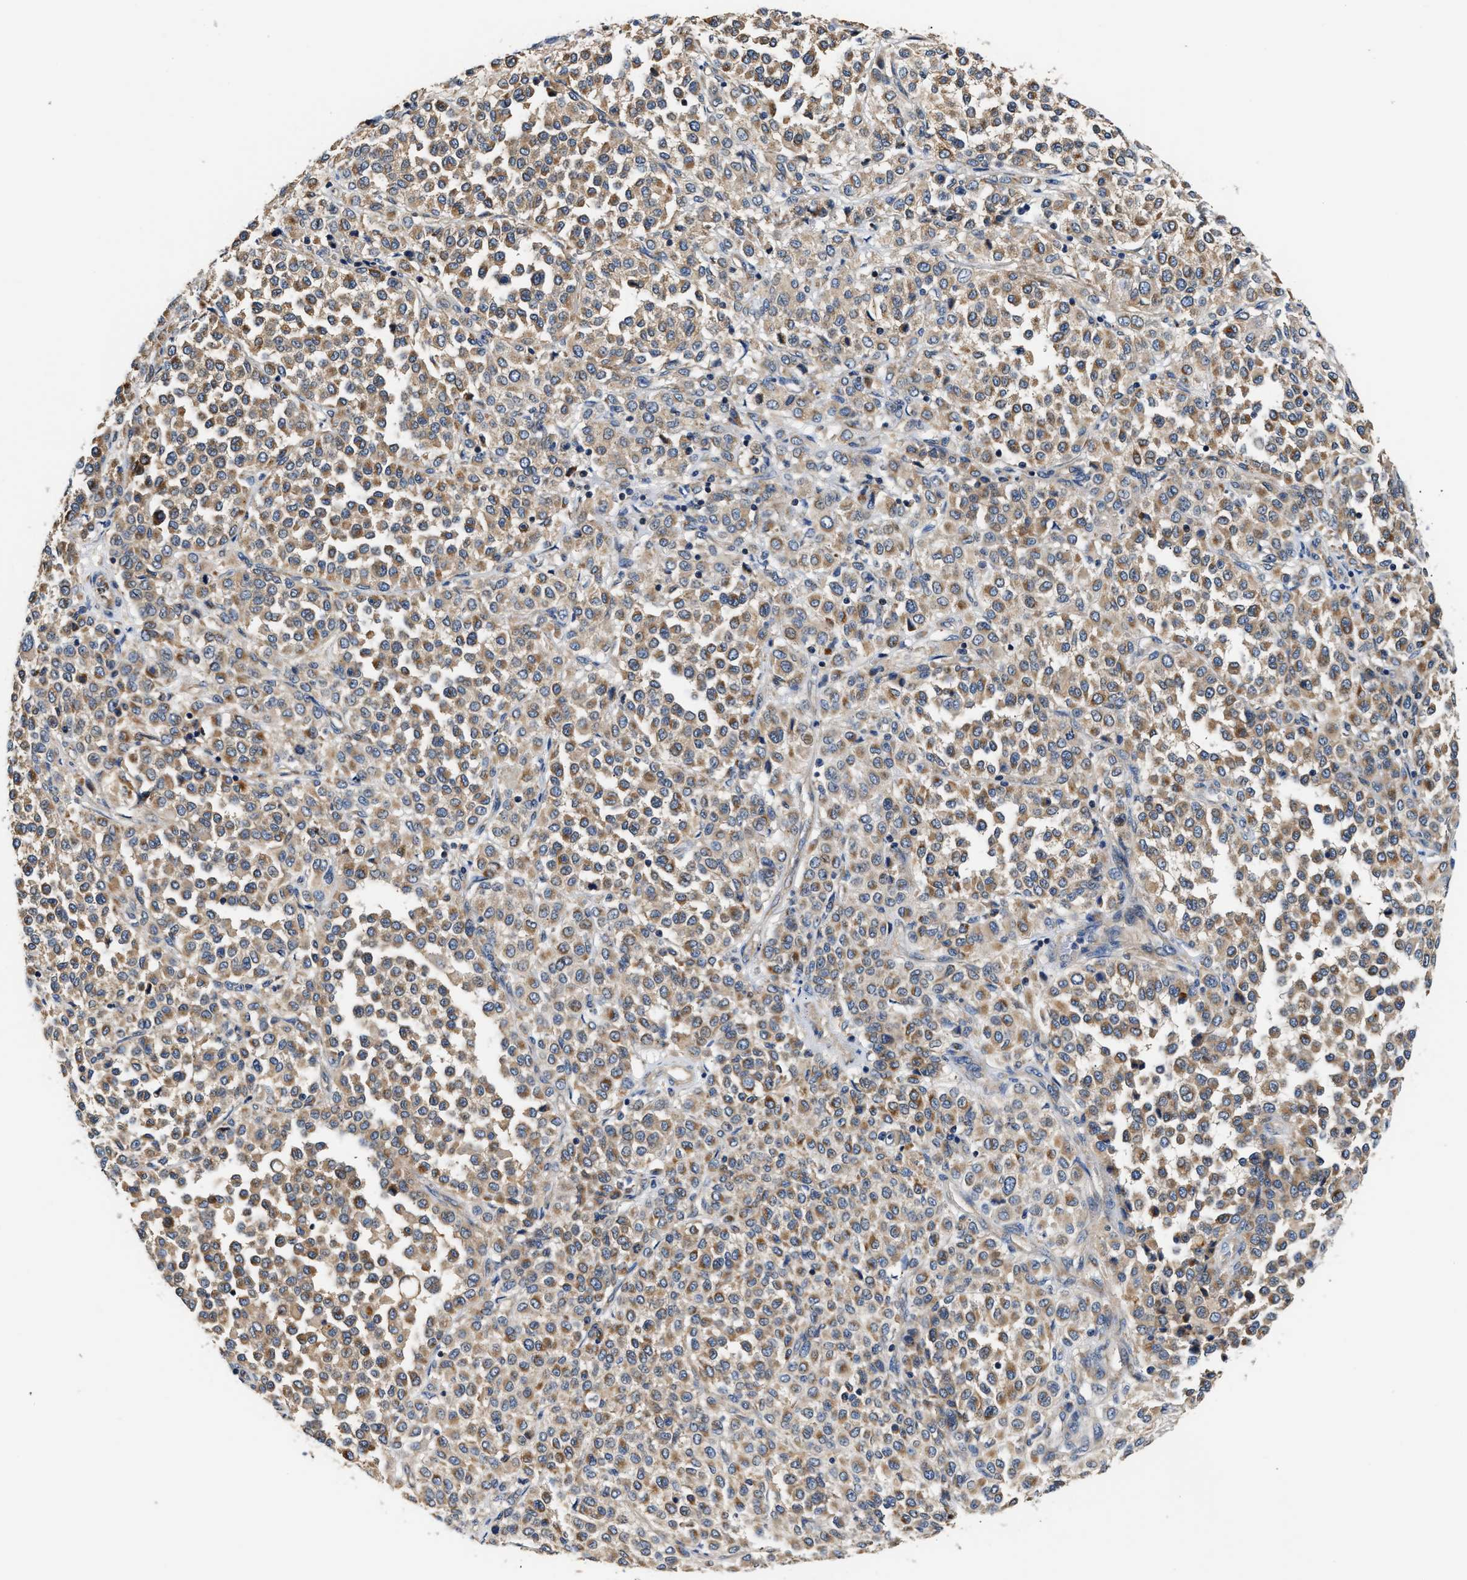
{"staining": {"intensity": "moderate", "quantity": ">75%", "location": "cytoplasmic/membranous"}, "tissue": "melanoma", "cell_type": "Tumor cells", "image_type": "cancer", "snomed": [{"axis": "morphology", "description": "Malignant melanoma, Metastatic site"}, {"axis": "topography", "description": "Pancreas"}], "caption": "The image exhibits immunohistochemical staining of melanoma. There is moderate cytoplasmic/membranous positivity is identified in approximately >75% of tumor cells.", "gene": "TEX2", "patient": {"sex": "female", "age": 30}}